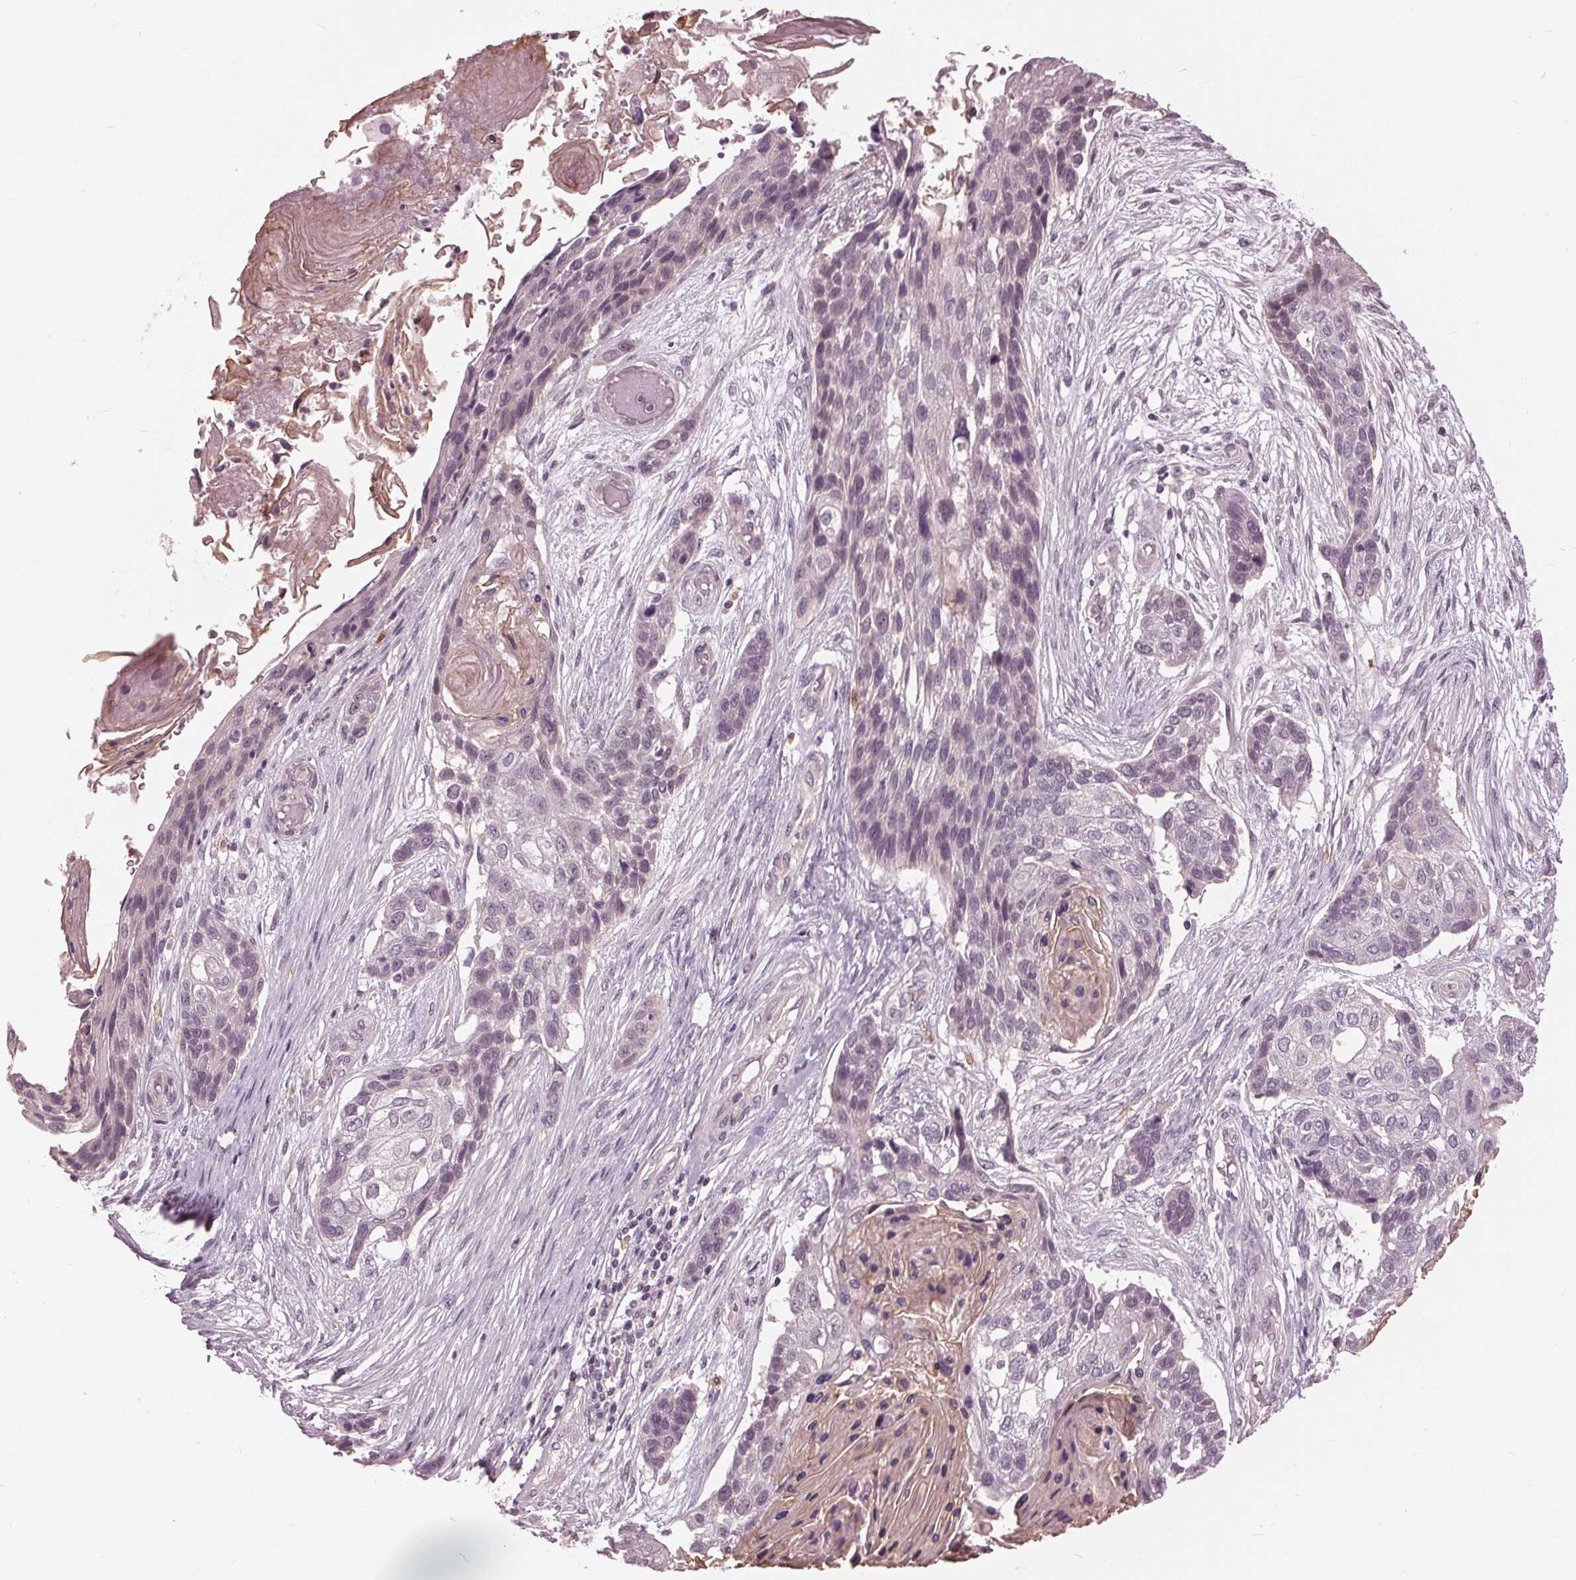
{"staining": {"intensity": "negative", "quantity": "none", "location": "none"}, "tissue": "lung cancer", "cell_type": "Tumor cells", "image_type": "cancer", "snomed": [{"axis": "morphology", "description": "Squamous cell carcinoma, NOS"}, {"axis": "topography", "description": "Lung"}], "caption": "Lung squamous cell carcinoma stained for a protein using IHC shows no positivity tumor cells.", "gene": "SIGLEC6", "patient": {"sex": "male", "age": 69}}